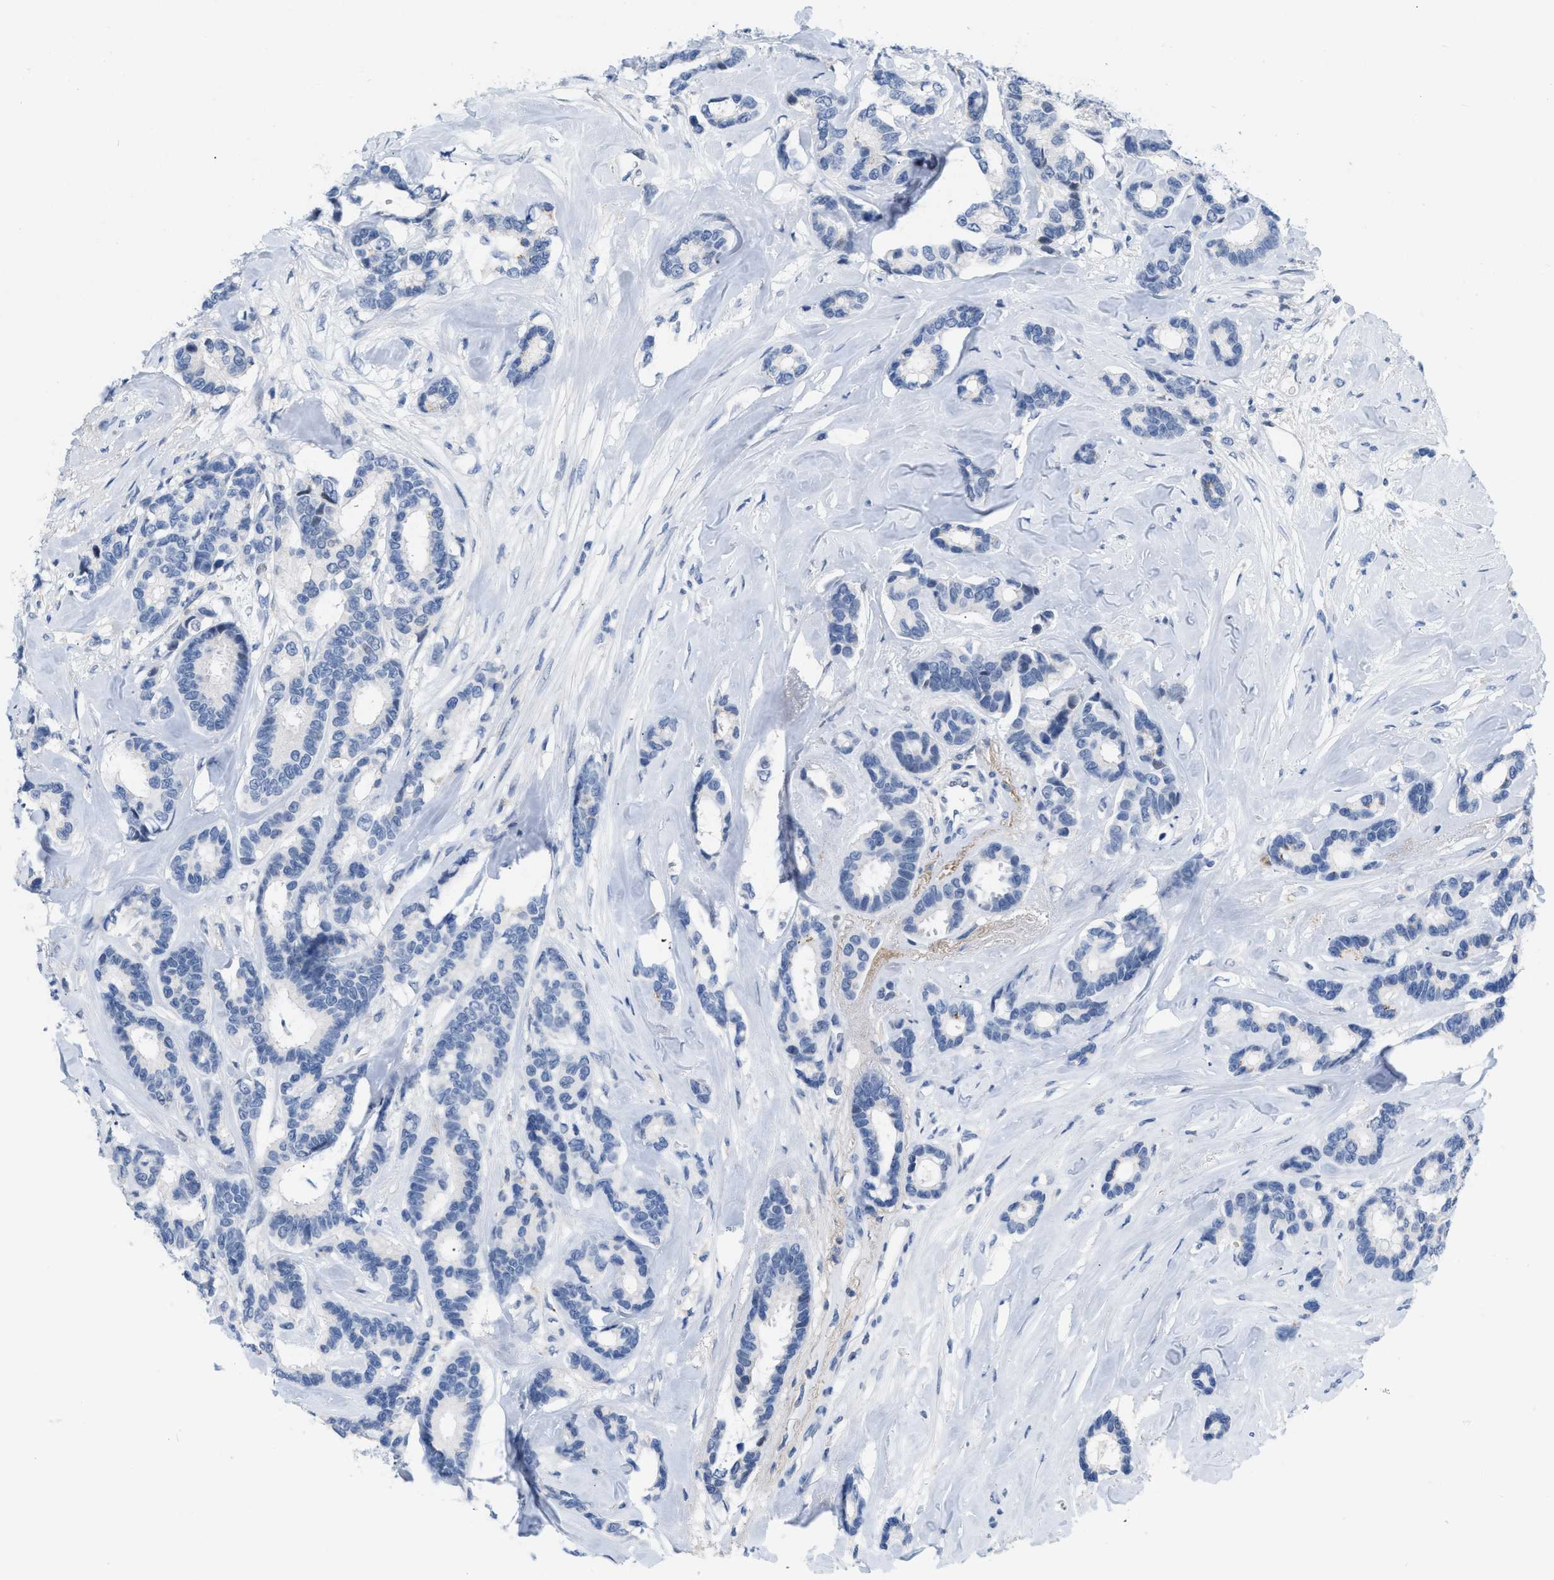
{"staining": {"intensity": "negative", "quantity": "none", "location": "none"}, "tissue": "breast cancer", "cell_type": "Tumor cells", "image_type": "cancer", "snomed": [{"axis": "morphology", "description": "Duct carcinoma"}, {"axis": "topography", "description": "Breast"}], "caption": "This is a image of immunohistochemistry (IHC) staining of breast cancer, which shows no positivity in tumor cells. (DAB immunohistochemistry, high magnification).", "gene": "BOLL", "patient": {"sex": "female", "age": 87}}